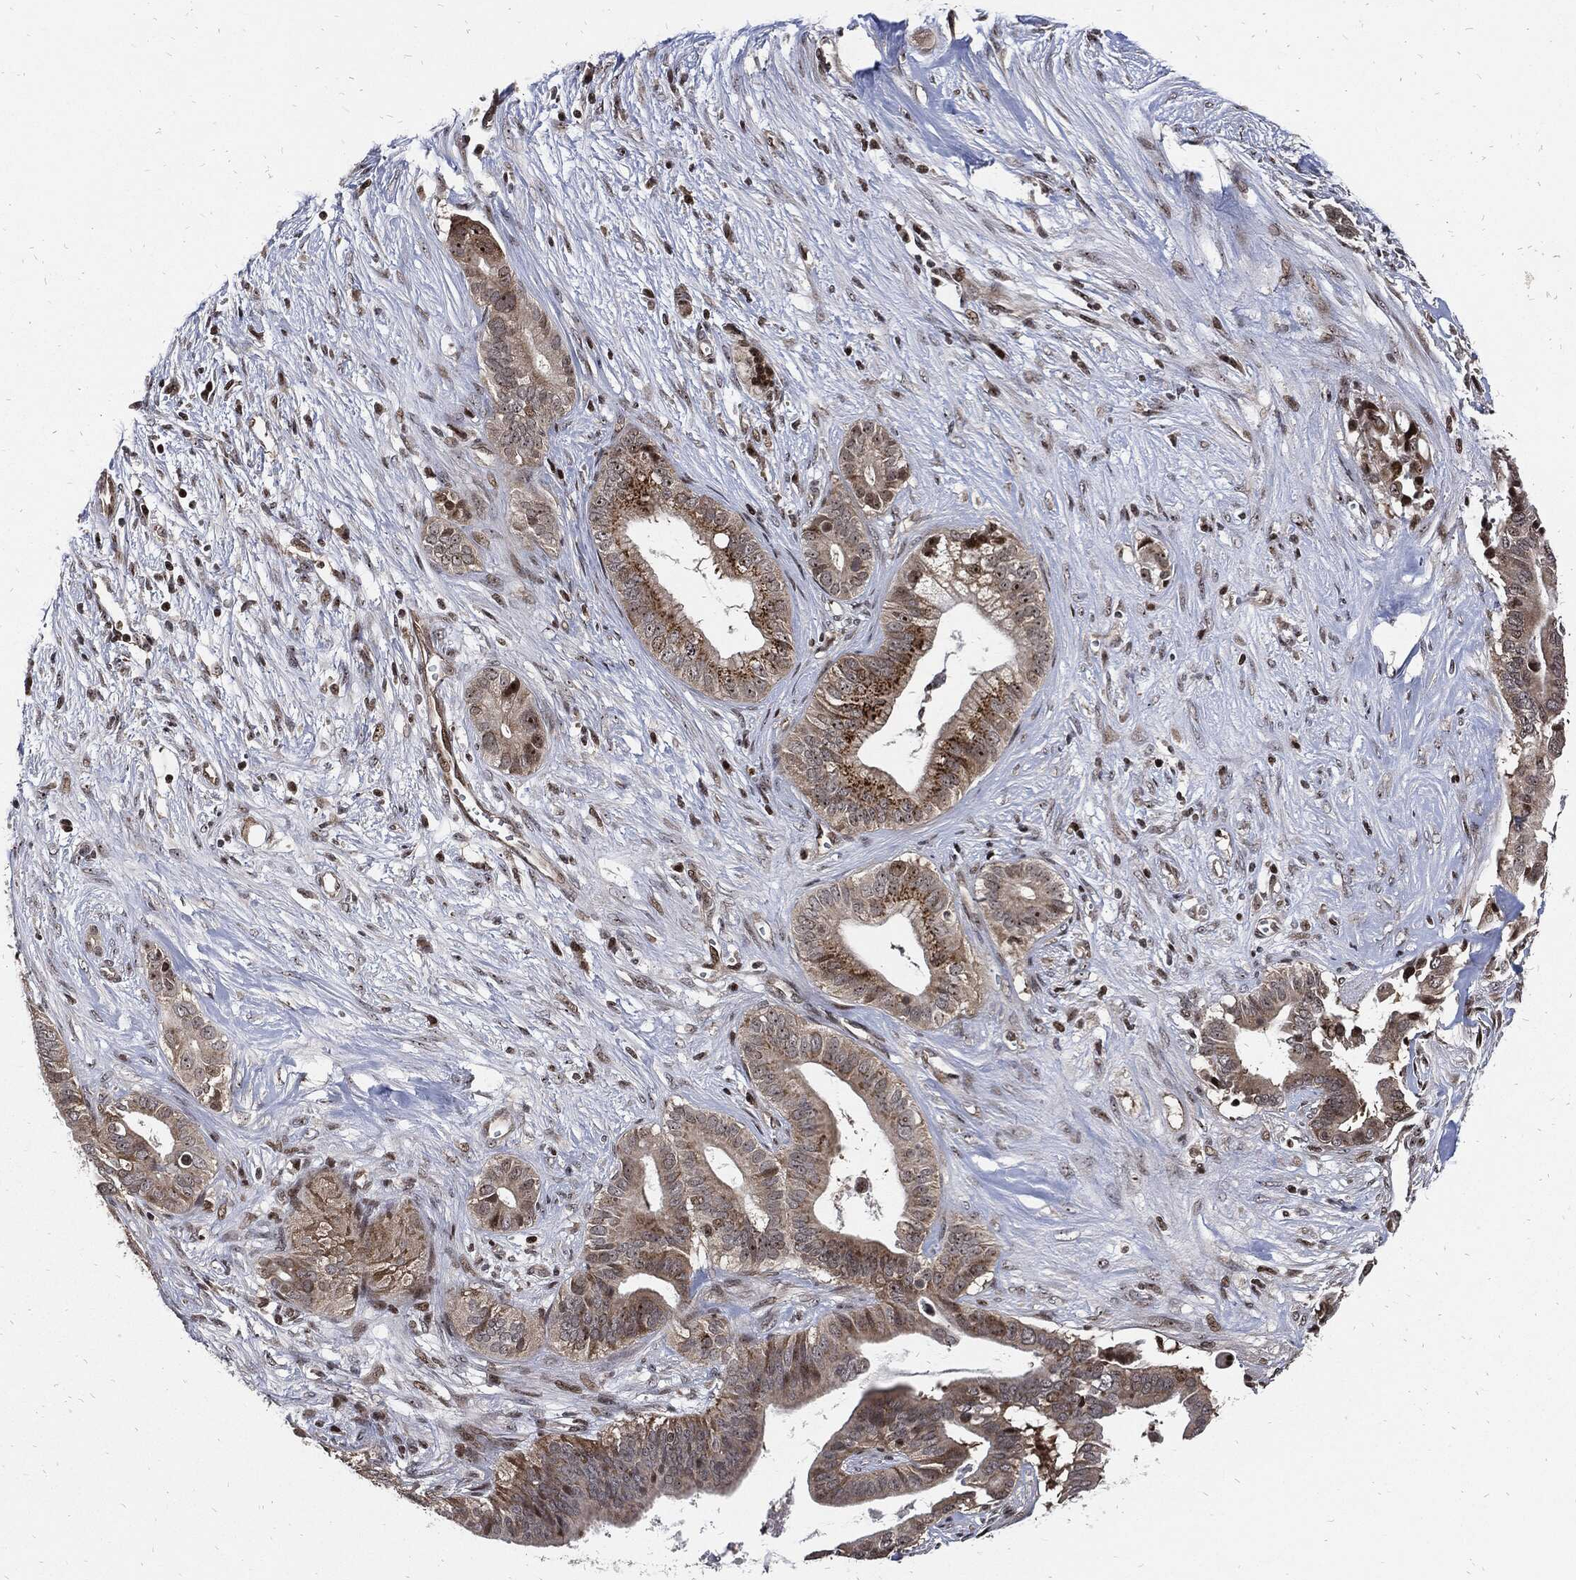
{"staining": {"intensity": "strong", "quantity": "<25%", "location": "cytoplasmic/membranous"}, "tissue": "pancreatic cancer", "cell_type": "Tumor cells", "image_type": "cancer", "snomed": [{"axis": "morphology", "description": "Adenocarcinoma, NOS"}, {"axis": "topography", "description": "Pancreas"}], "caption": "The immunohistochemical stain labels strong cytoplasmic/membranous expression in tumor cells of adenocarcinoma (pancreatic) tissue. The staining is performed using DAB (3,3'-diaminobenzidine) brown chromogen to label protein expression. The nuclei are counter-stained blue using hematoxylin.", "gene": "ZNF775", "patient": {"sex": "male", "age": 61}}